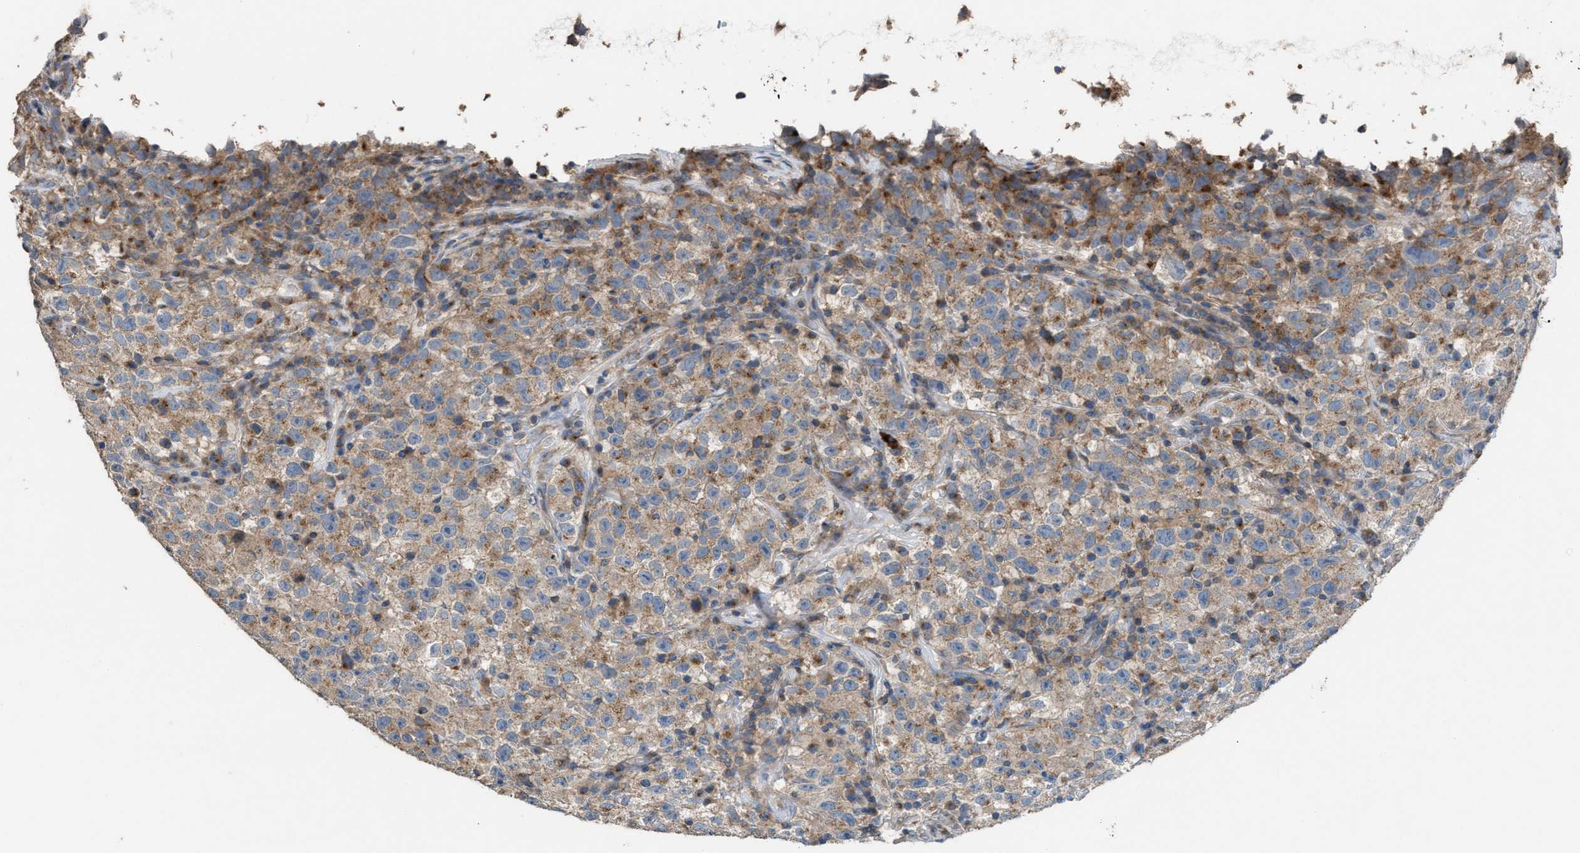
{"staining": {"intensity": "weak", "quantity": ">75%", "location": "cytoplasmic/membranous"}, "tissue": "testis cancer", "cell_type": "Tumor cells", "image_type": "cancer", "snomed": [{"axis": "morphology", "description": "Seminoma, NOS"}, {"axis": "topography", "description": "Testis"}], "caption": "Protein positivity by immunohistochemistry displays weak cytoplasmic/membranous staining in approximately >75% of tumor cells in testis cancer.", "gene": "TPK1", "patient": {"sex": "male", "age": 22}}